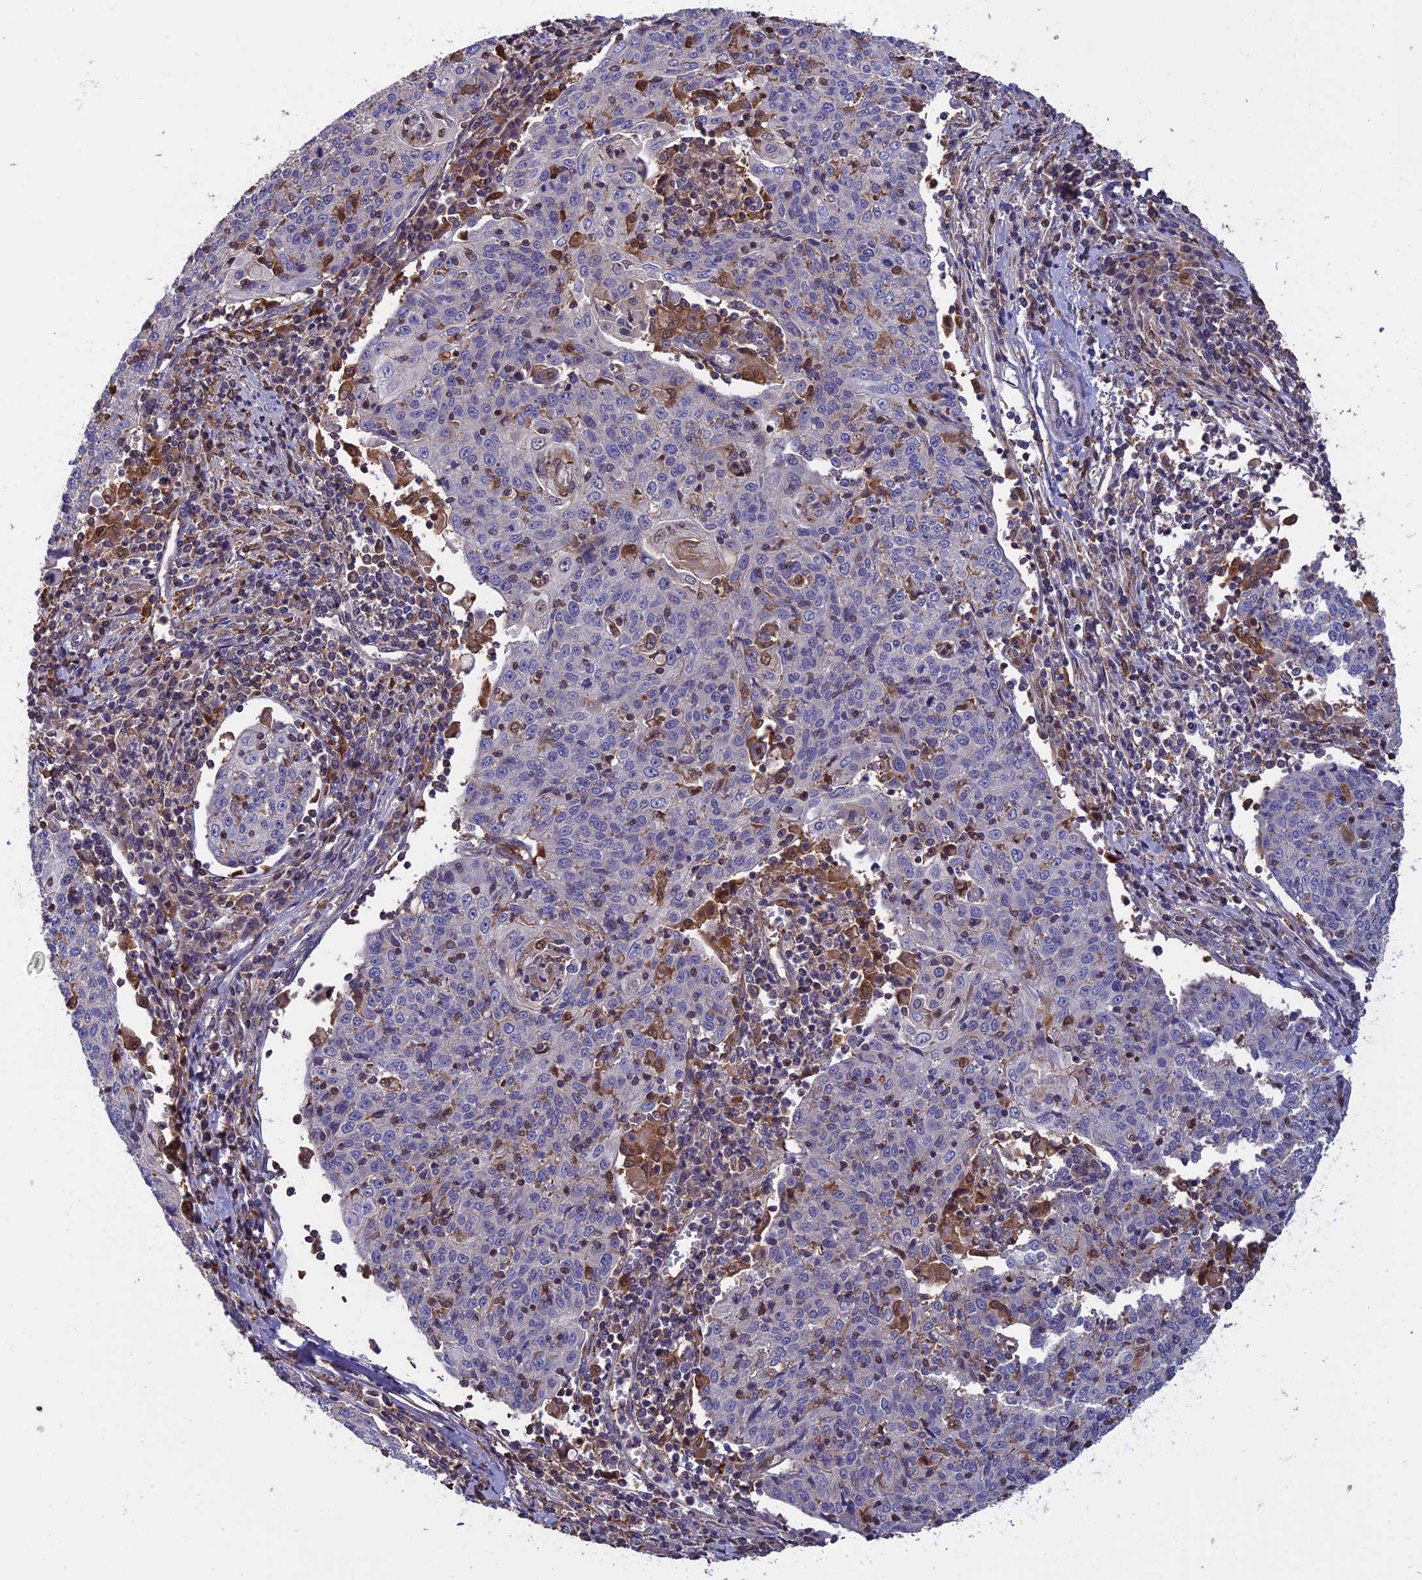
{"staining": {"intensity": "negative", "quantity": "none", "location": "none"}, "tissue": "cervical cancer", "cell_type": "Tumor cells", "image_type": "cancer", "snomed": [{"axis": "morphology", "description": "Squamous cell carcinoma, NOS"}, {"axis": "topography", "description": "Cervix"}], "caption": "IHC micrograph of cervical cancer (squamous cell carcinoma) stained for a protein (brown), which shows no positivity in tumor cells. The staining is performed using DAB (3,3'-diaminobenzidine) brown chromogen with nuclei counter-stained in using hematoxylin.", "gene": "ARHGAP18", "patient": {"sex": "female", "age": 48}}